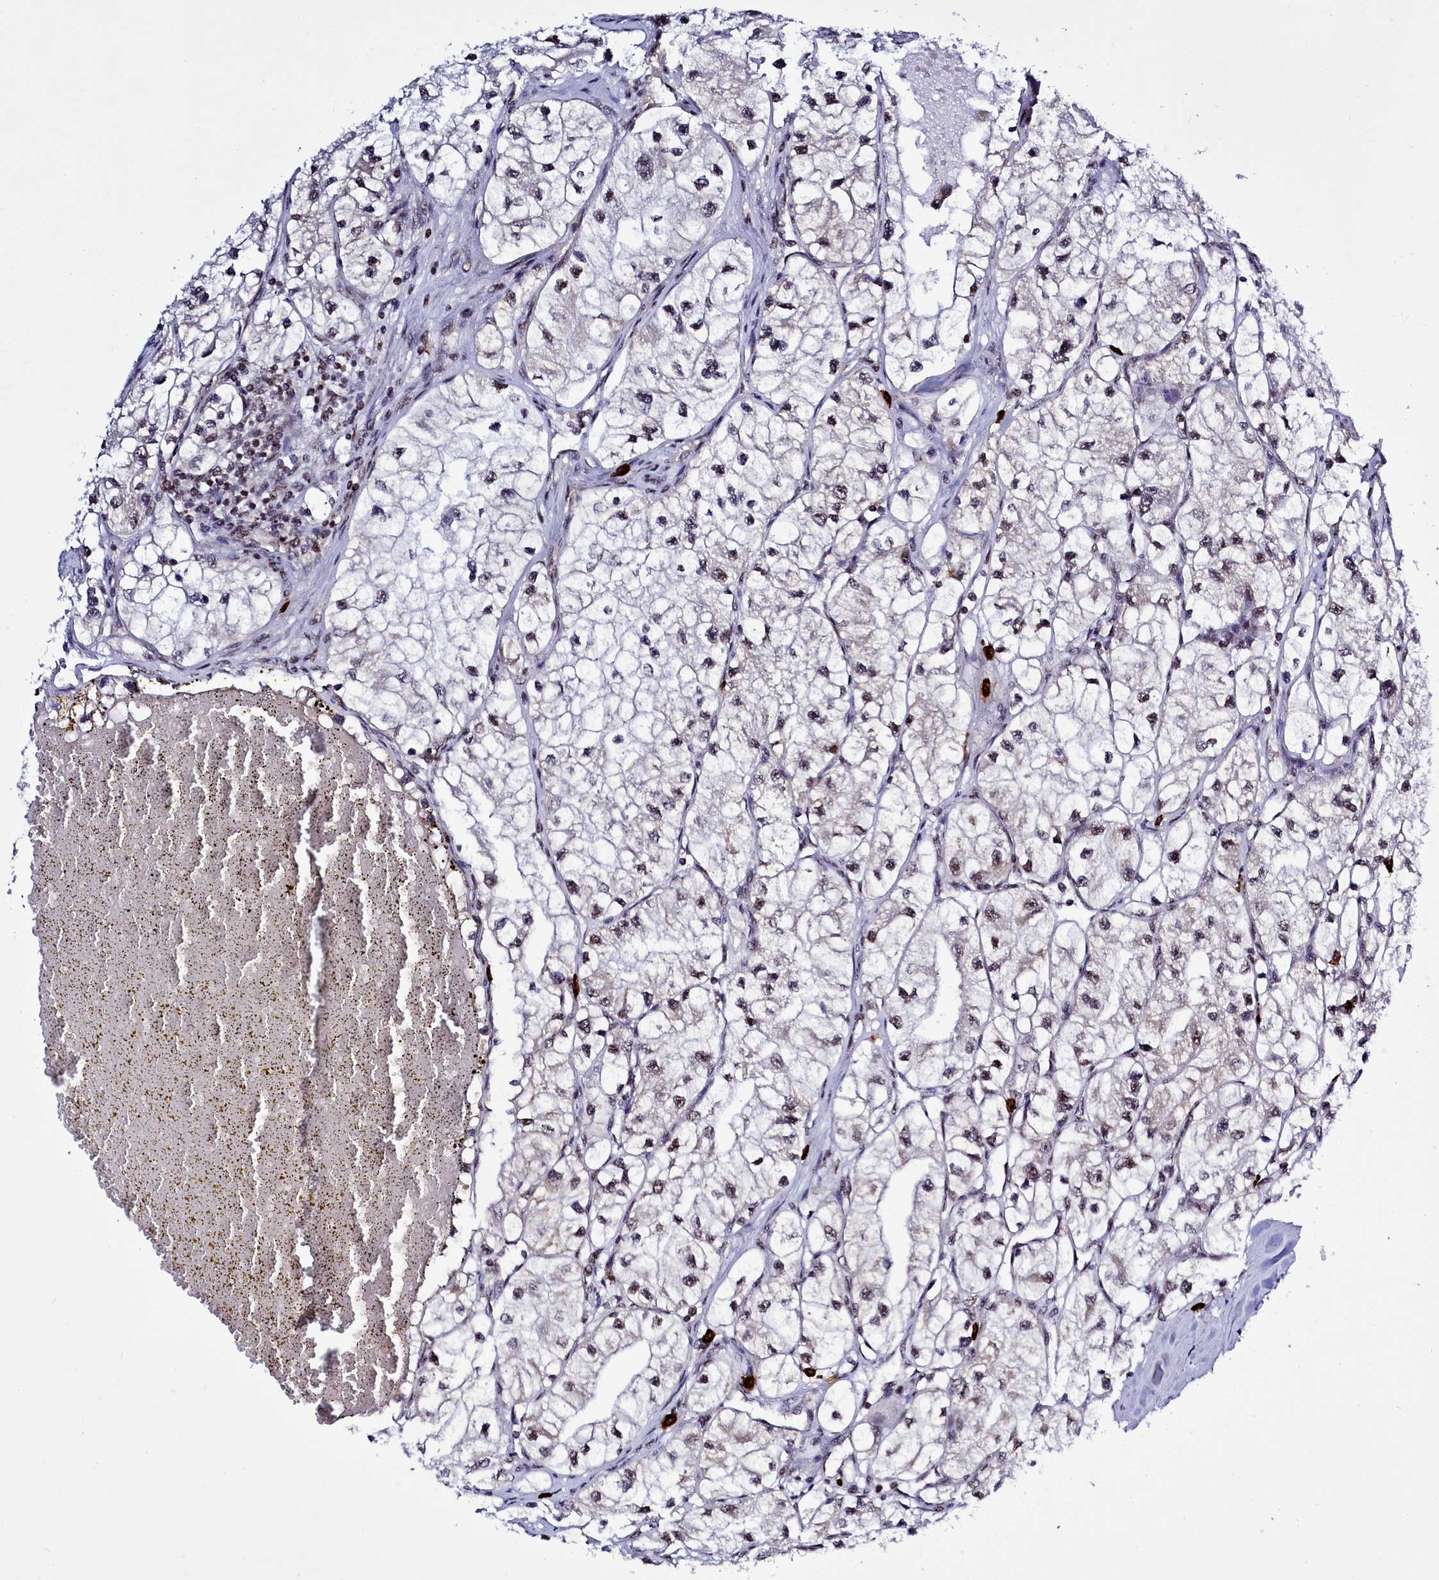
{"staining": {"intensity": "weak", "quantity": "25%-75%", "location": "nuclear"}, "tissue": "renal cancer", "cell_type": "Tumor cells", "image_type": "cancer", "snomed": [{"axis": "morphology", "description": "Adenocarcinoma, NOS"}, {"axis": "topography", "description": "Kidney"}], "caption": "A low amount of weak nuclear positivity is appreciated in about 25%-75% of tumor cells in renal cancer tissue. The staining is performed using DAB brown chromogen to label protein expression. The nuclei are counter-stained blue using hematoxylin.", "gene": "POM121L2", "patient": {"sex": "female", "age": 57}}